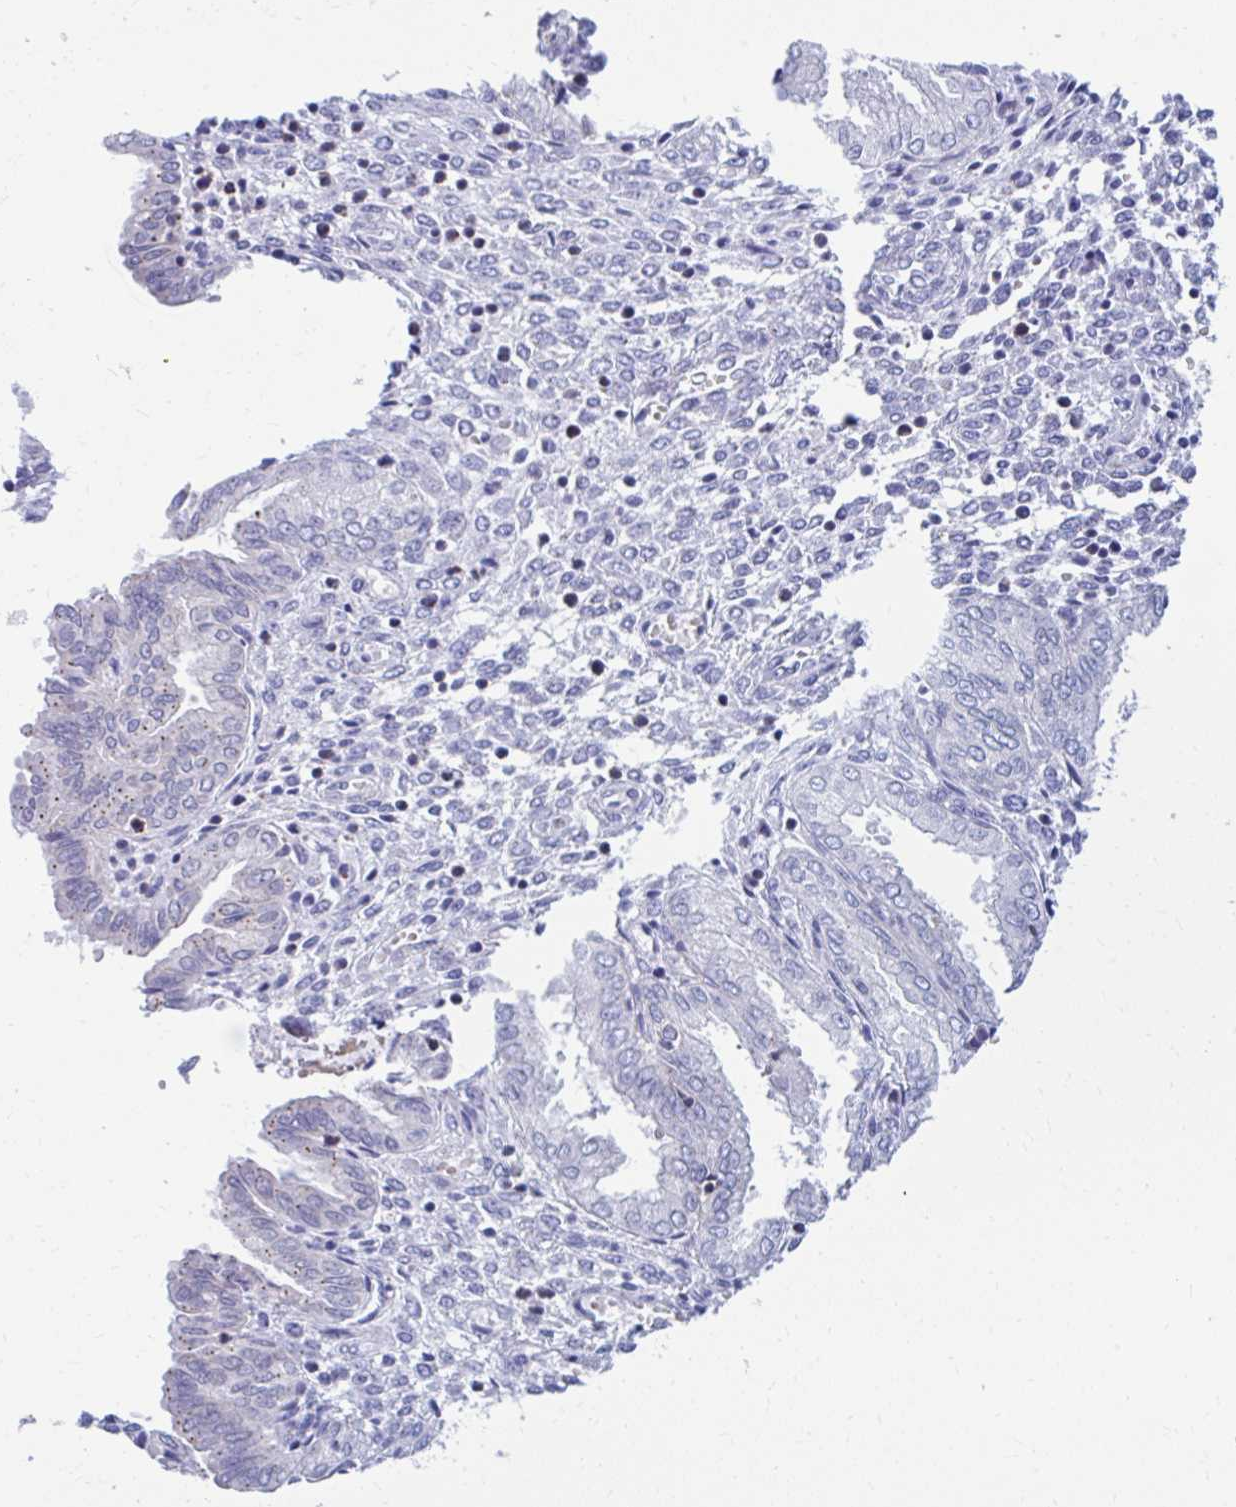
{"staining": {"intensity": "negative", "quantity": "none", "location": "none"}, "tissue": "endometrium", "cell_type": "Cells in endometrial stroma", "image_type": "normal", "snomed": [{"axis": "morphology", "description": "Normal tissue, NOS"}, {"axis": "topography", "description": "Endometrium"}], "caption": "The image demonstrates no staining of cells in endometrial stroma in benign endometrium.", "gene": "RADIL", "patient": {"sex": "female", "age": 33}}